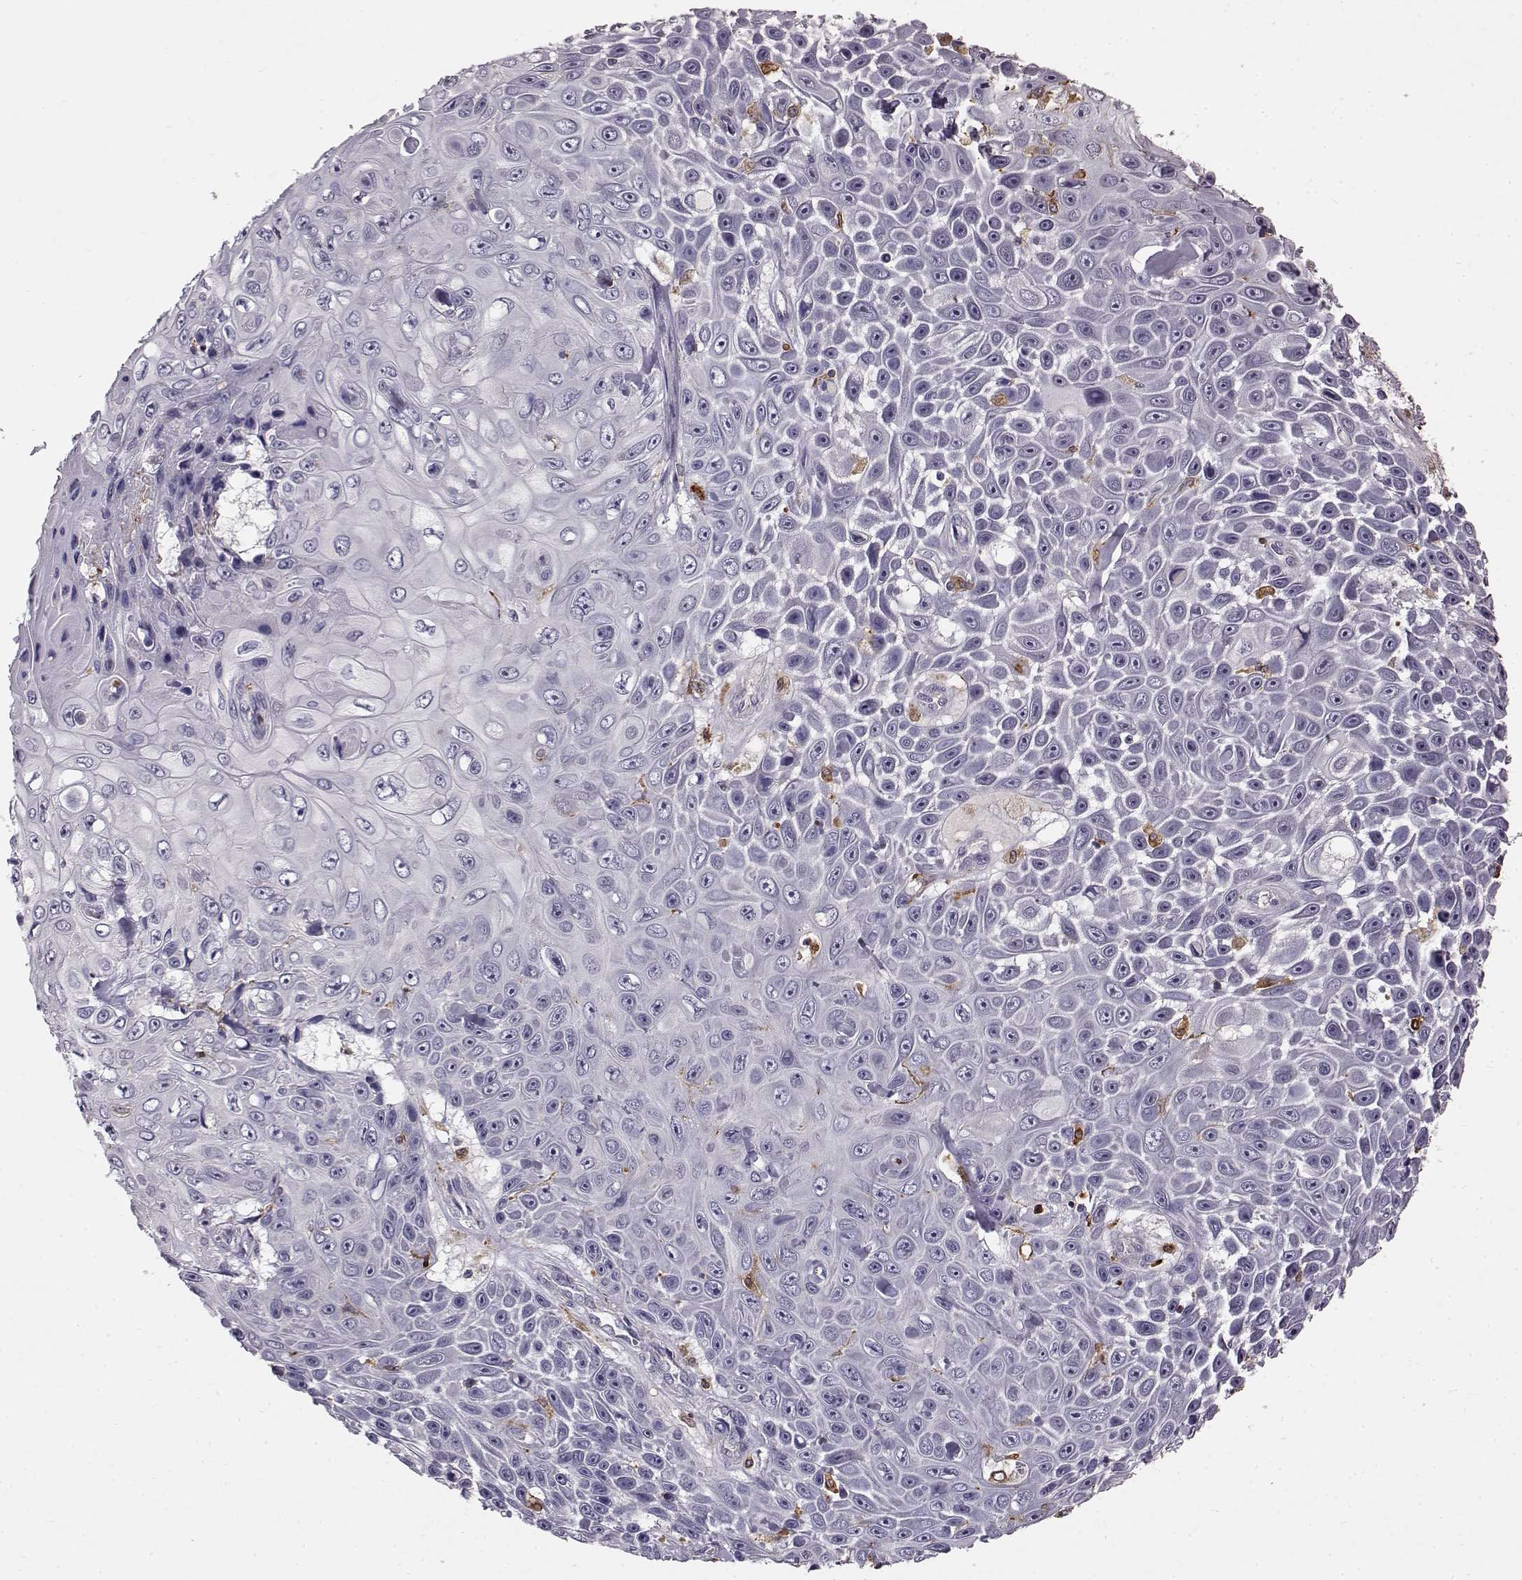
{"staining": {"intensity": "negative", "quantity": "none", "location": "none"}, "tissue": "skin cancer", "cell_type": "Tumor cells", "image_type": "cancer", "snomed": [{"axis": "morphology", "description": "Squamous cell carcinoma, NOS"}, {"axis": "topography", "description": "Skin"}], "caption": "Skin squamous cell carcinoma was stained to show a protein in brown. There is no significant positivity in tumor cells.", "gene": "CCNF", "patient": {"sex": "male", "age": 82}}